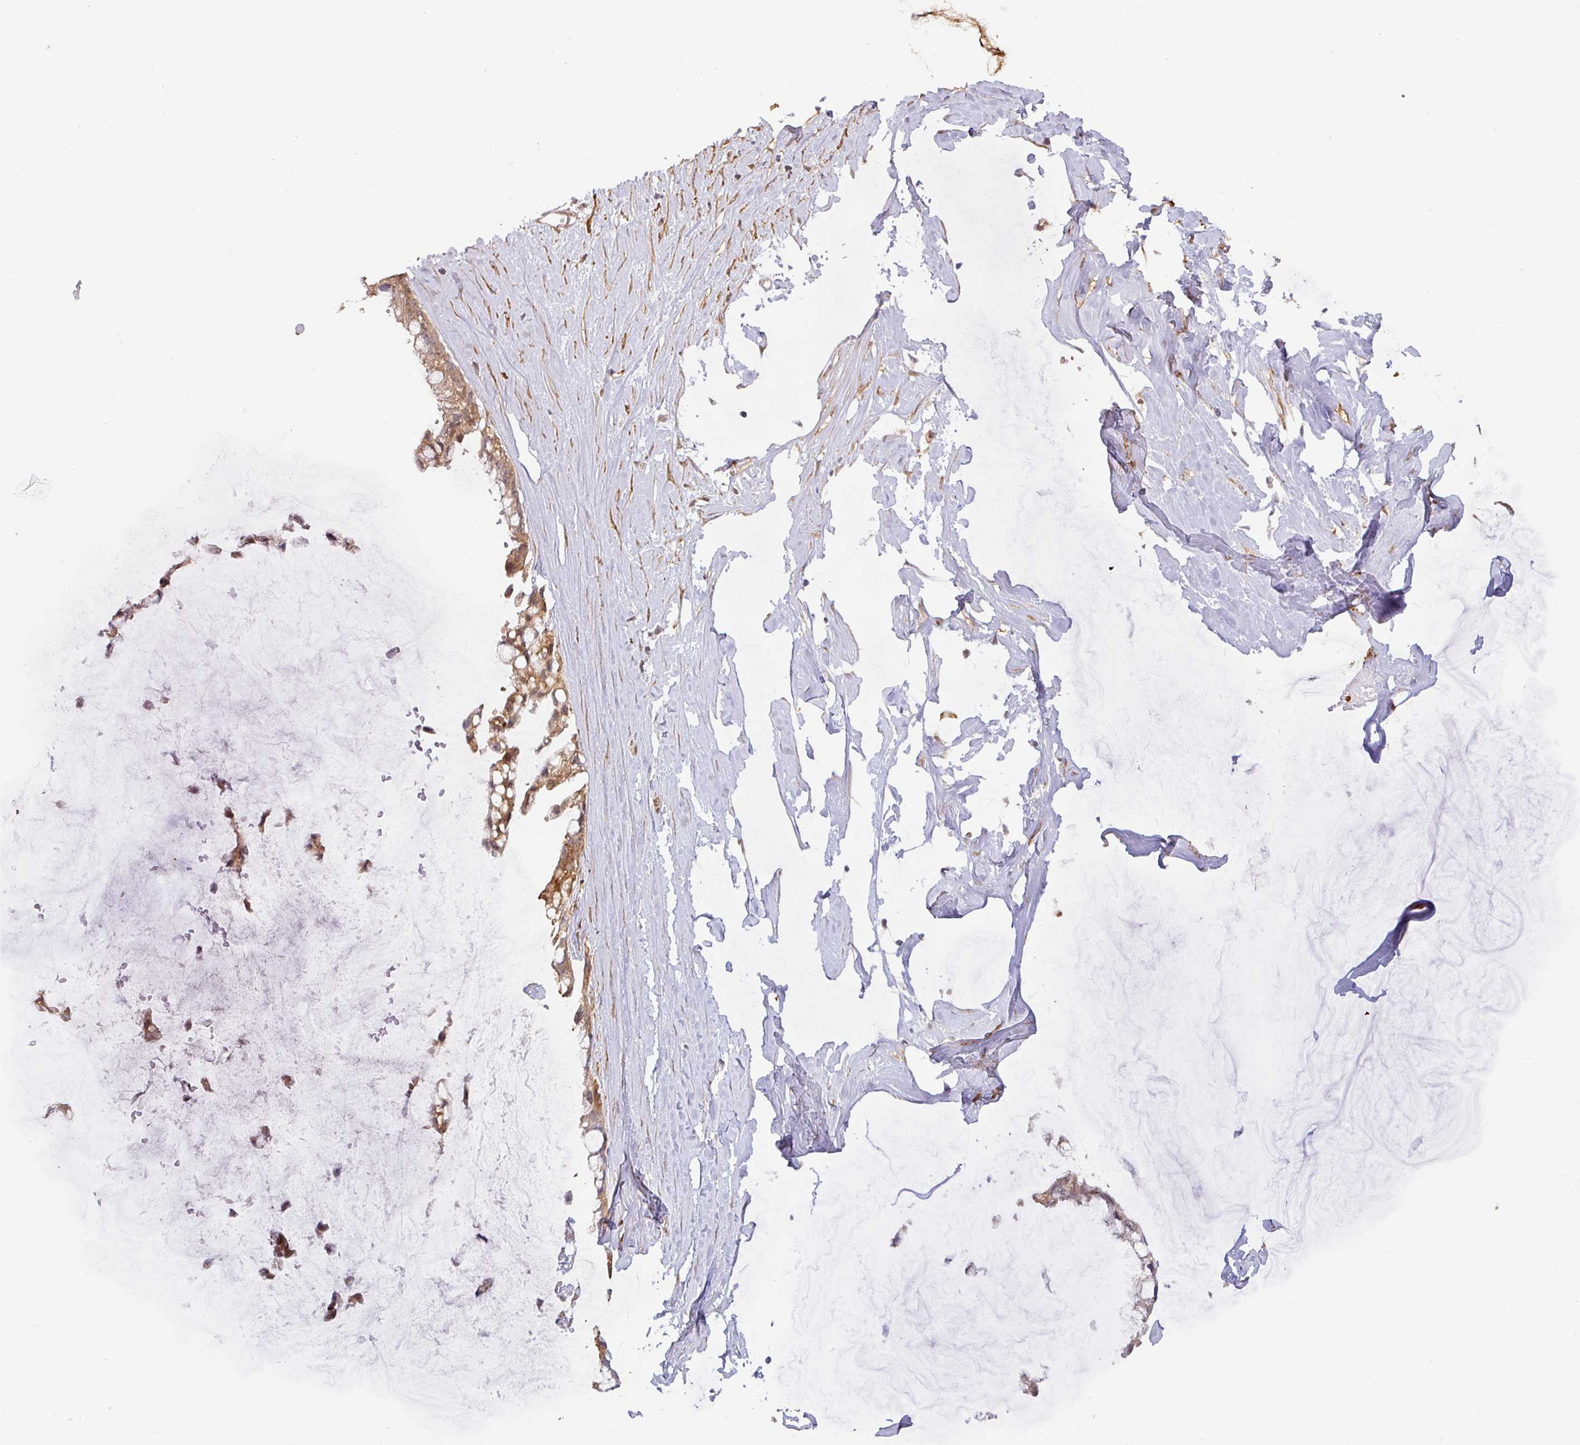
{"staining": {"intensity": "moderate", "quantity": ">75%", "location": "cytoplasmic/membranous"}, "tissue": "ovarian cancer", "cell_type": "Tumor cells", "image_type": "cancer", "snomed": [{"axis": "morphology", "description": "Cystadenocarcinoma, mucinous, NOS"}, {"axis": "topography", "description": "Ovary"}], "caption": "Approximately >75% of tumor cells in ovarian cancer reveal moderate cytoplasmic/membranous protein expression as visualized by brown immunohistochemical staining.", "gene": "ZNF322", "patient": {"sex": "female", "age": 39}}